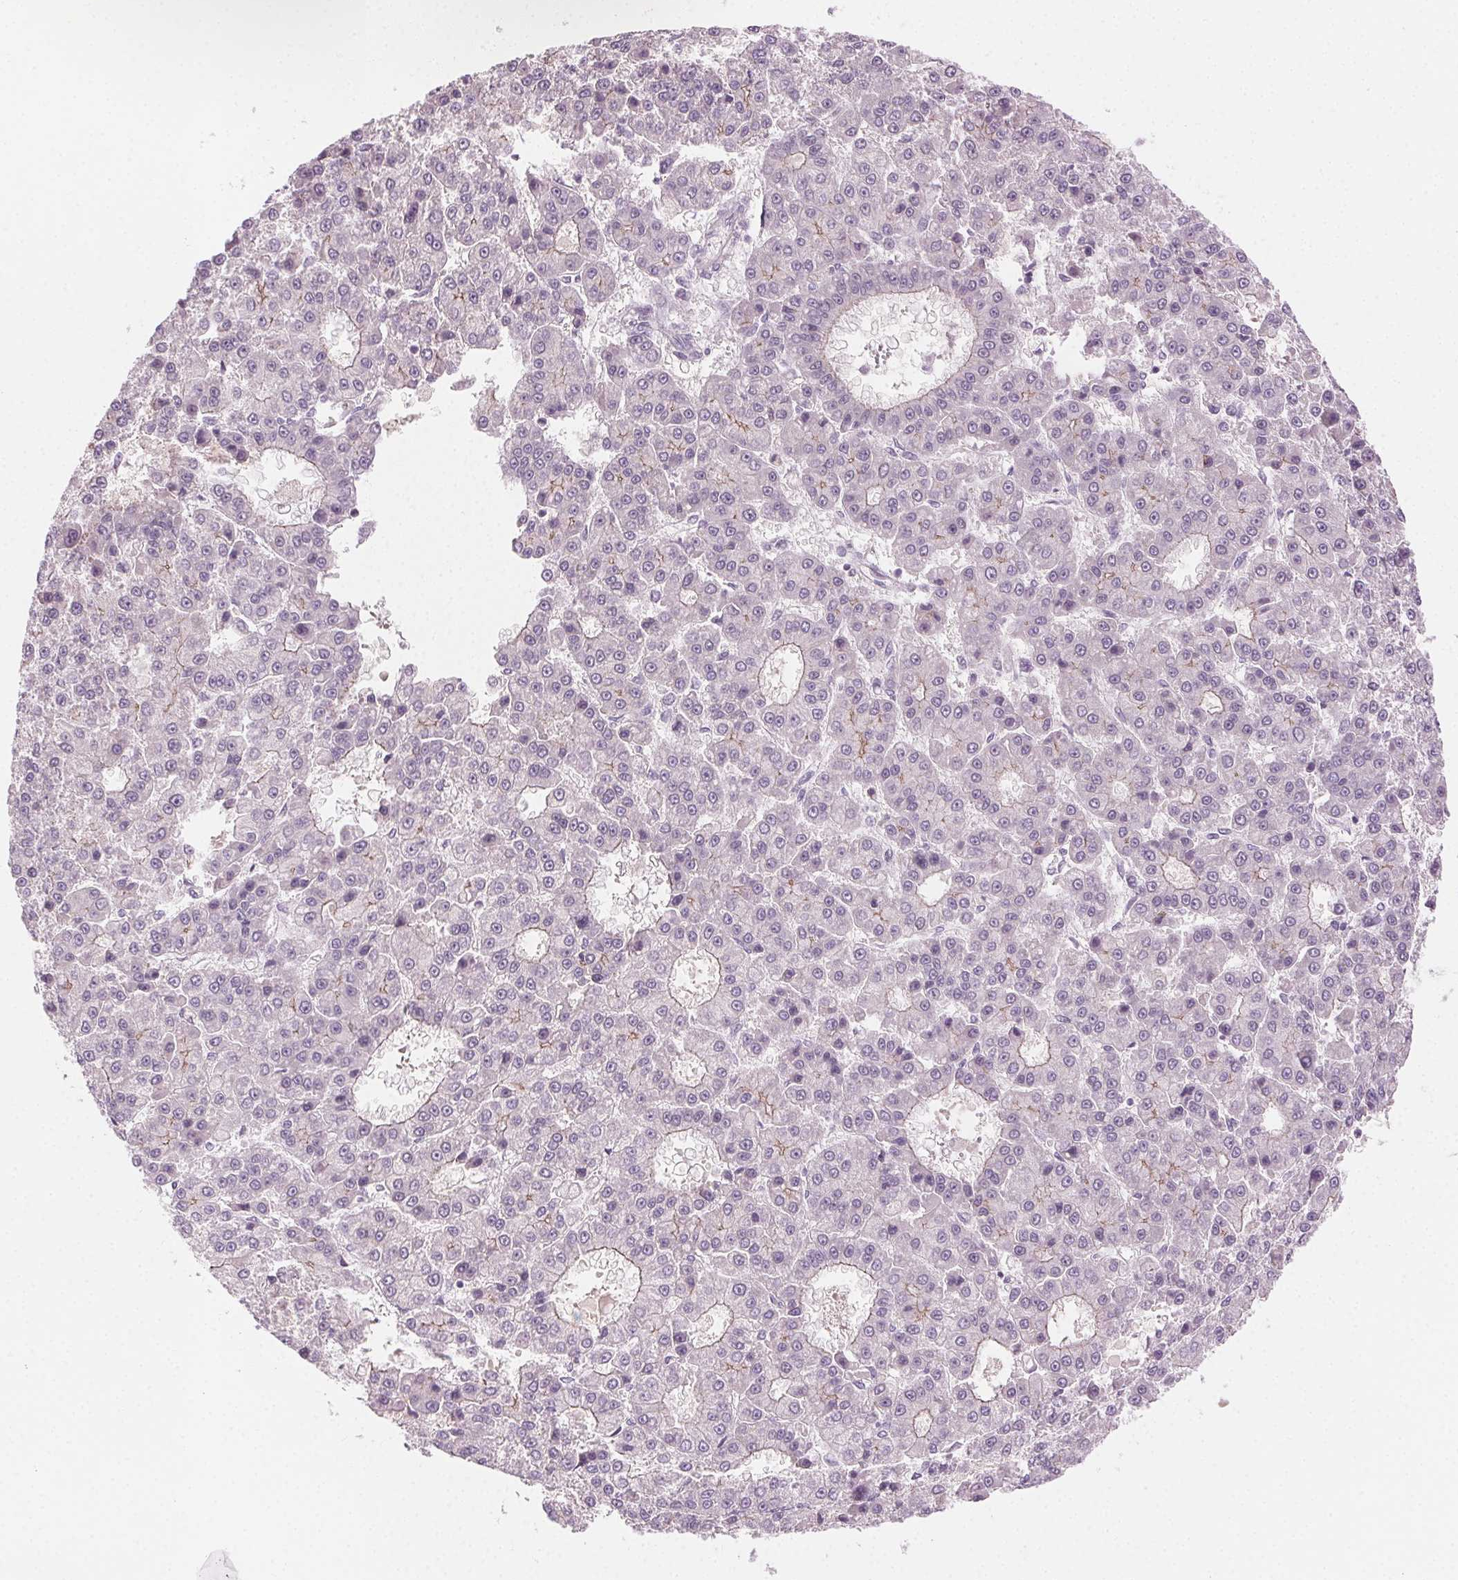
{"staining": {"intensity": "negative", "quantity": "none", "location": "none"}, "tissue": "liver cancer", "cell_type": "Tumor cells", "image_type": "cancer", "snomed": [{"axis": "morphology", "description": "Carcinoma, Hepatocellular, NOS"}, {"axis": "topography", "description": "Liver"}], "caption": "The micrograph reveals no significant staining in tumor cells of liver cancer (hepatocellular carcinoma).", "gene": "HSF5", "patient": {"sex": "male", "age": 70}}